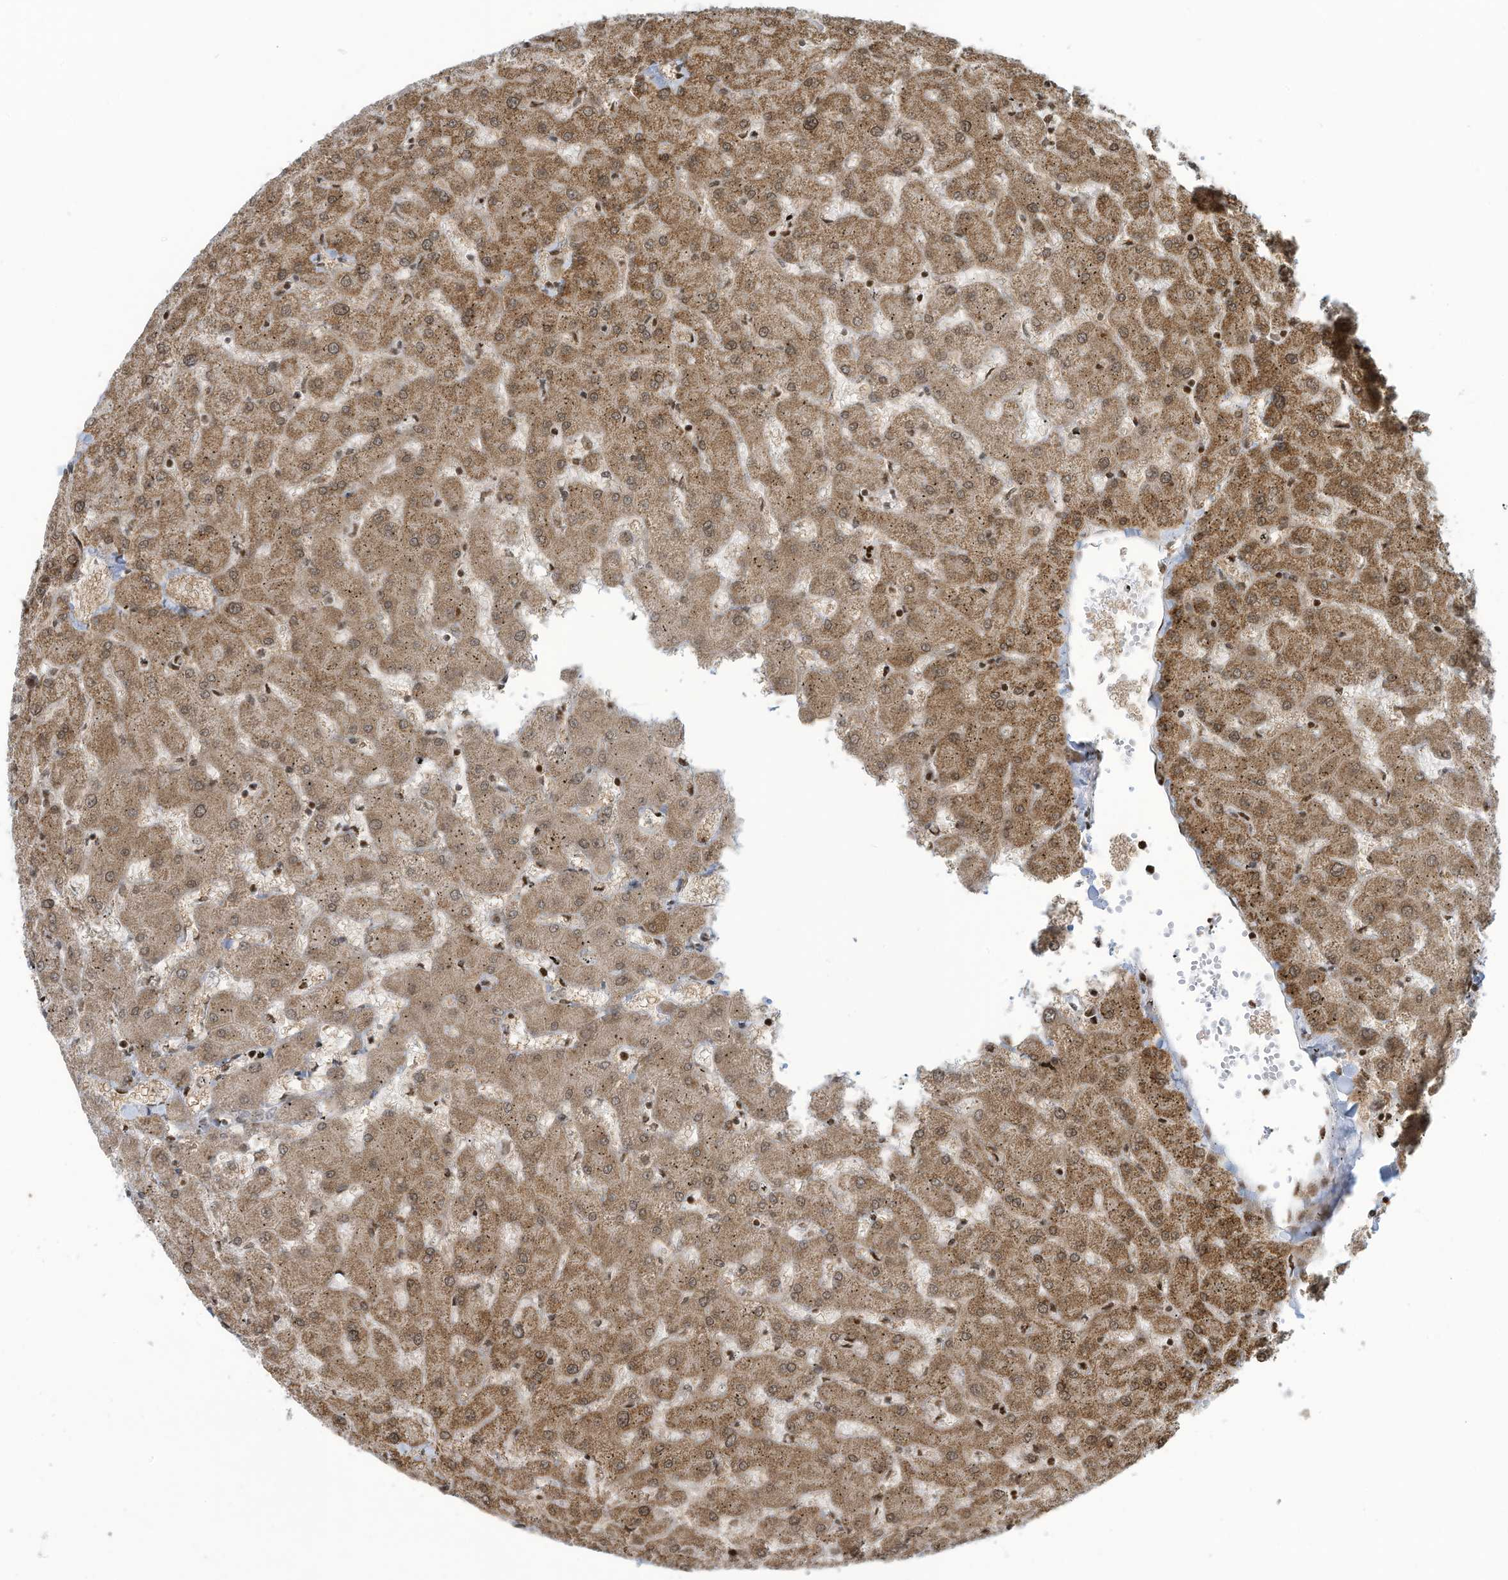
{"staining": {"intensity": "weak", "quantity": "25%-75%", "location": "cytoplasmic/membranous"}, "tissue": "liver", "cell_type": "Cholangiocytes", "image_type": "normal", "snomed": [{"axis": "morphology", "description": "Normal tissue, NOS"}, {"axis": "topography", "description": "Liver"}], "caption": "Weak cytoplasmic/membranous protein positivity is present in approximately 25%-75% of cholangiocytes in liver.", "gene": "ADI1", "patient": {"sex": "female", "age": 63}}